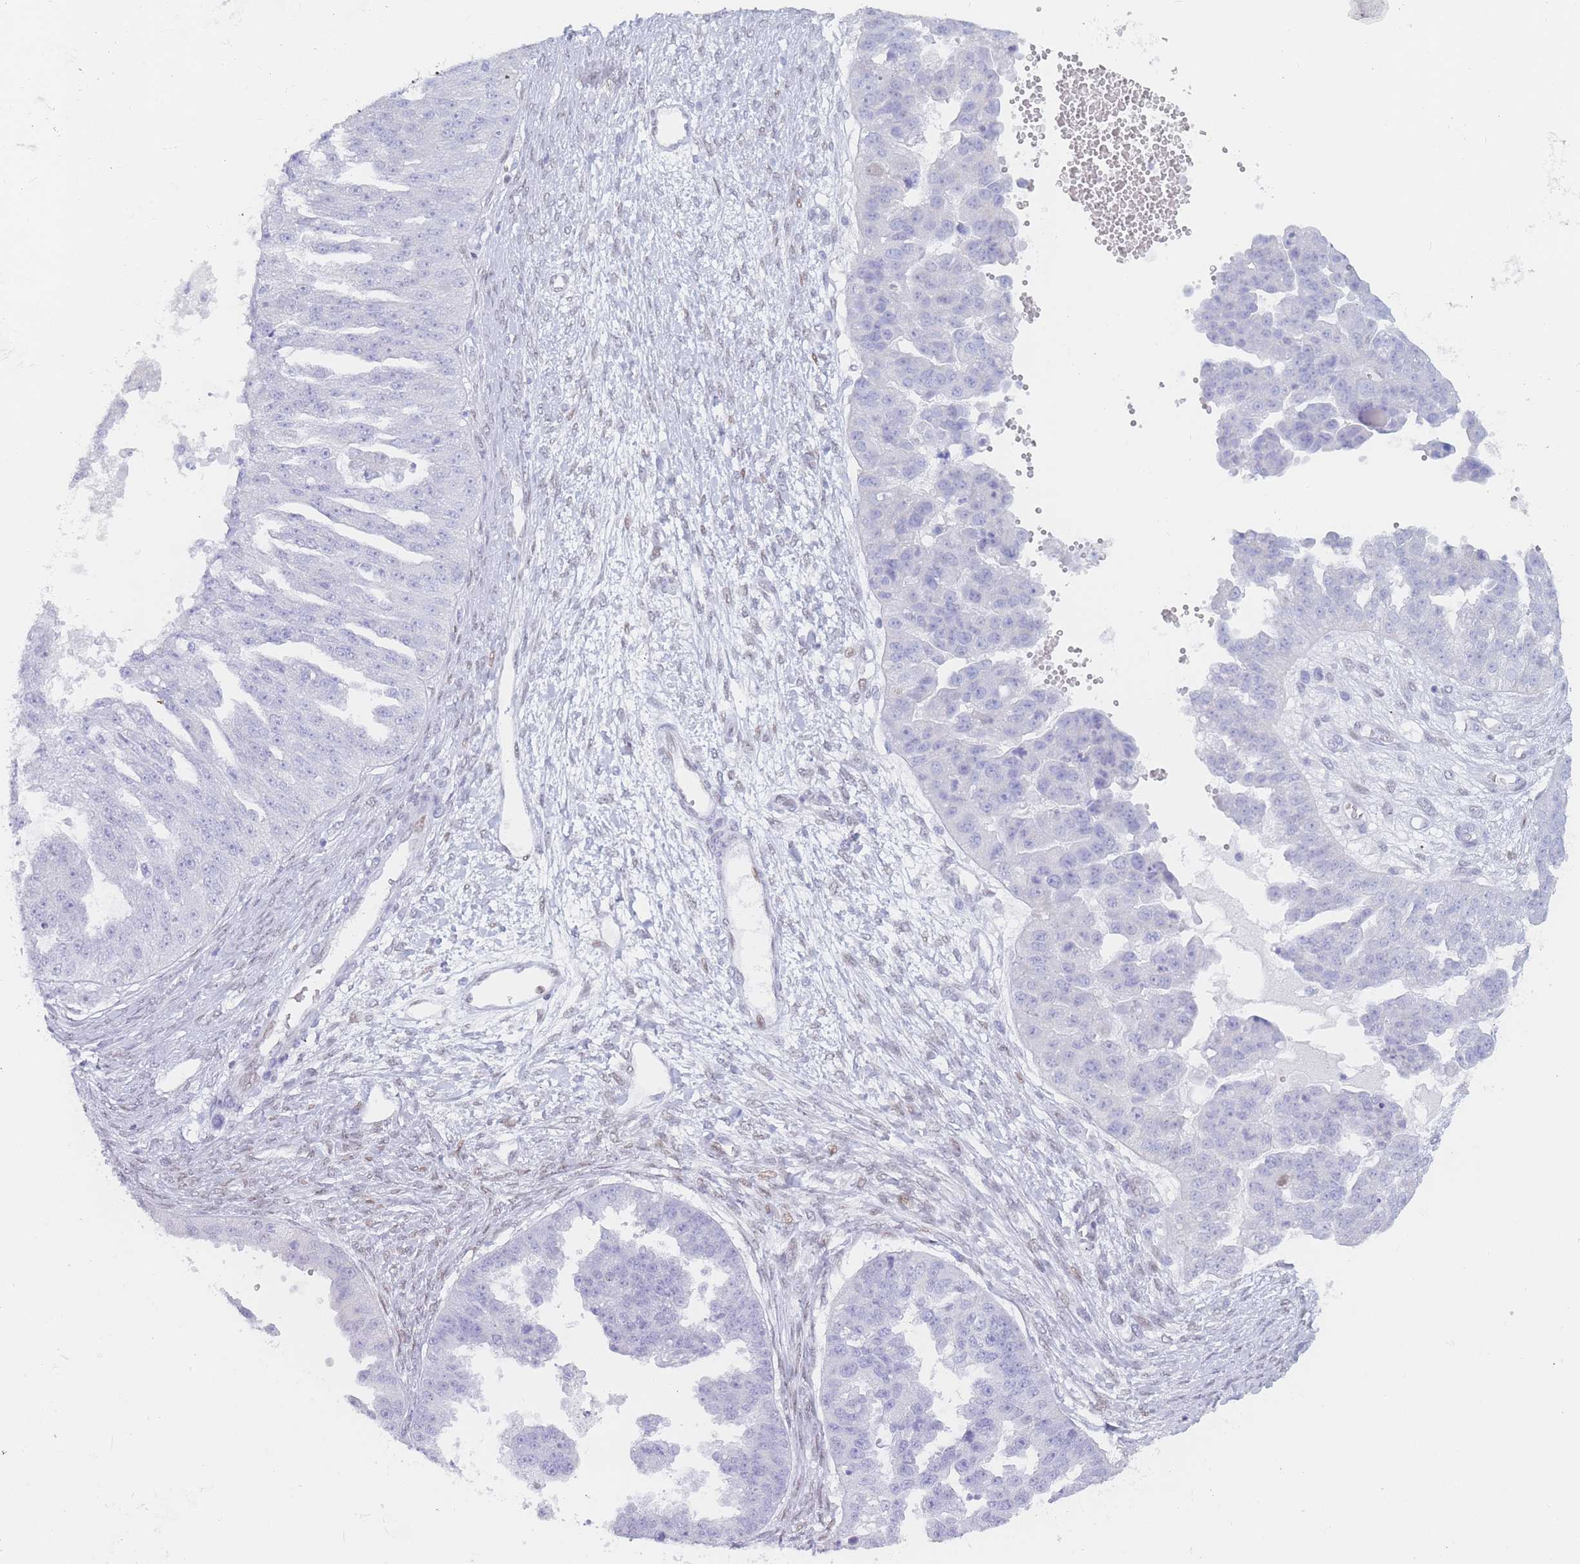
{"staining": {"intensity": "negative", "quantity": "none", "location": "none"}, "tissue": "ovarian cancer", "cell_type": "Tumor cells", "image_type": "cancer", "snomed": [{"axis": "morphology", "description": "Cystadenocarcinoma, serous, NOS"}, {"axis": "topography", "description": "Ovary"}], "caption": "Image shows no significant protein staining in tumor cells of ovarian cancer.", "gene": "PSMB5", "patient": {"sex": "female", "age": 58}}